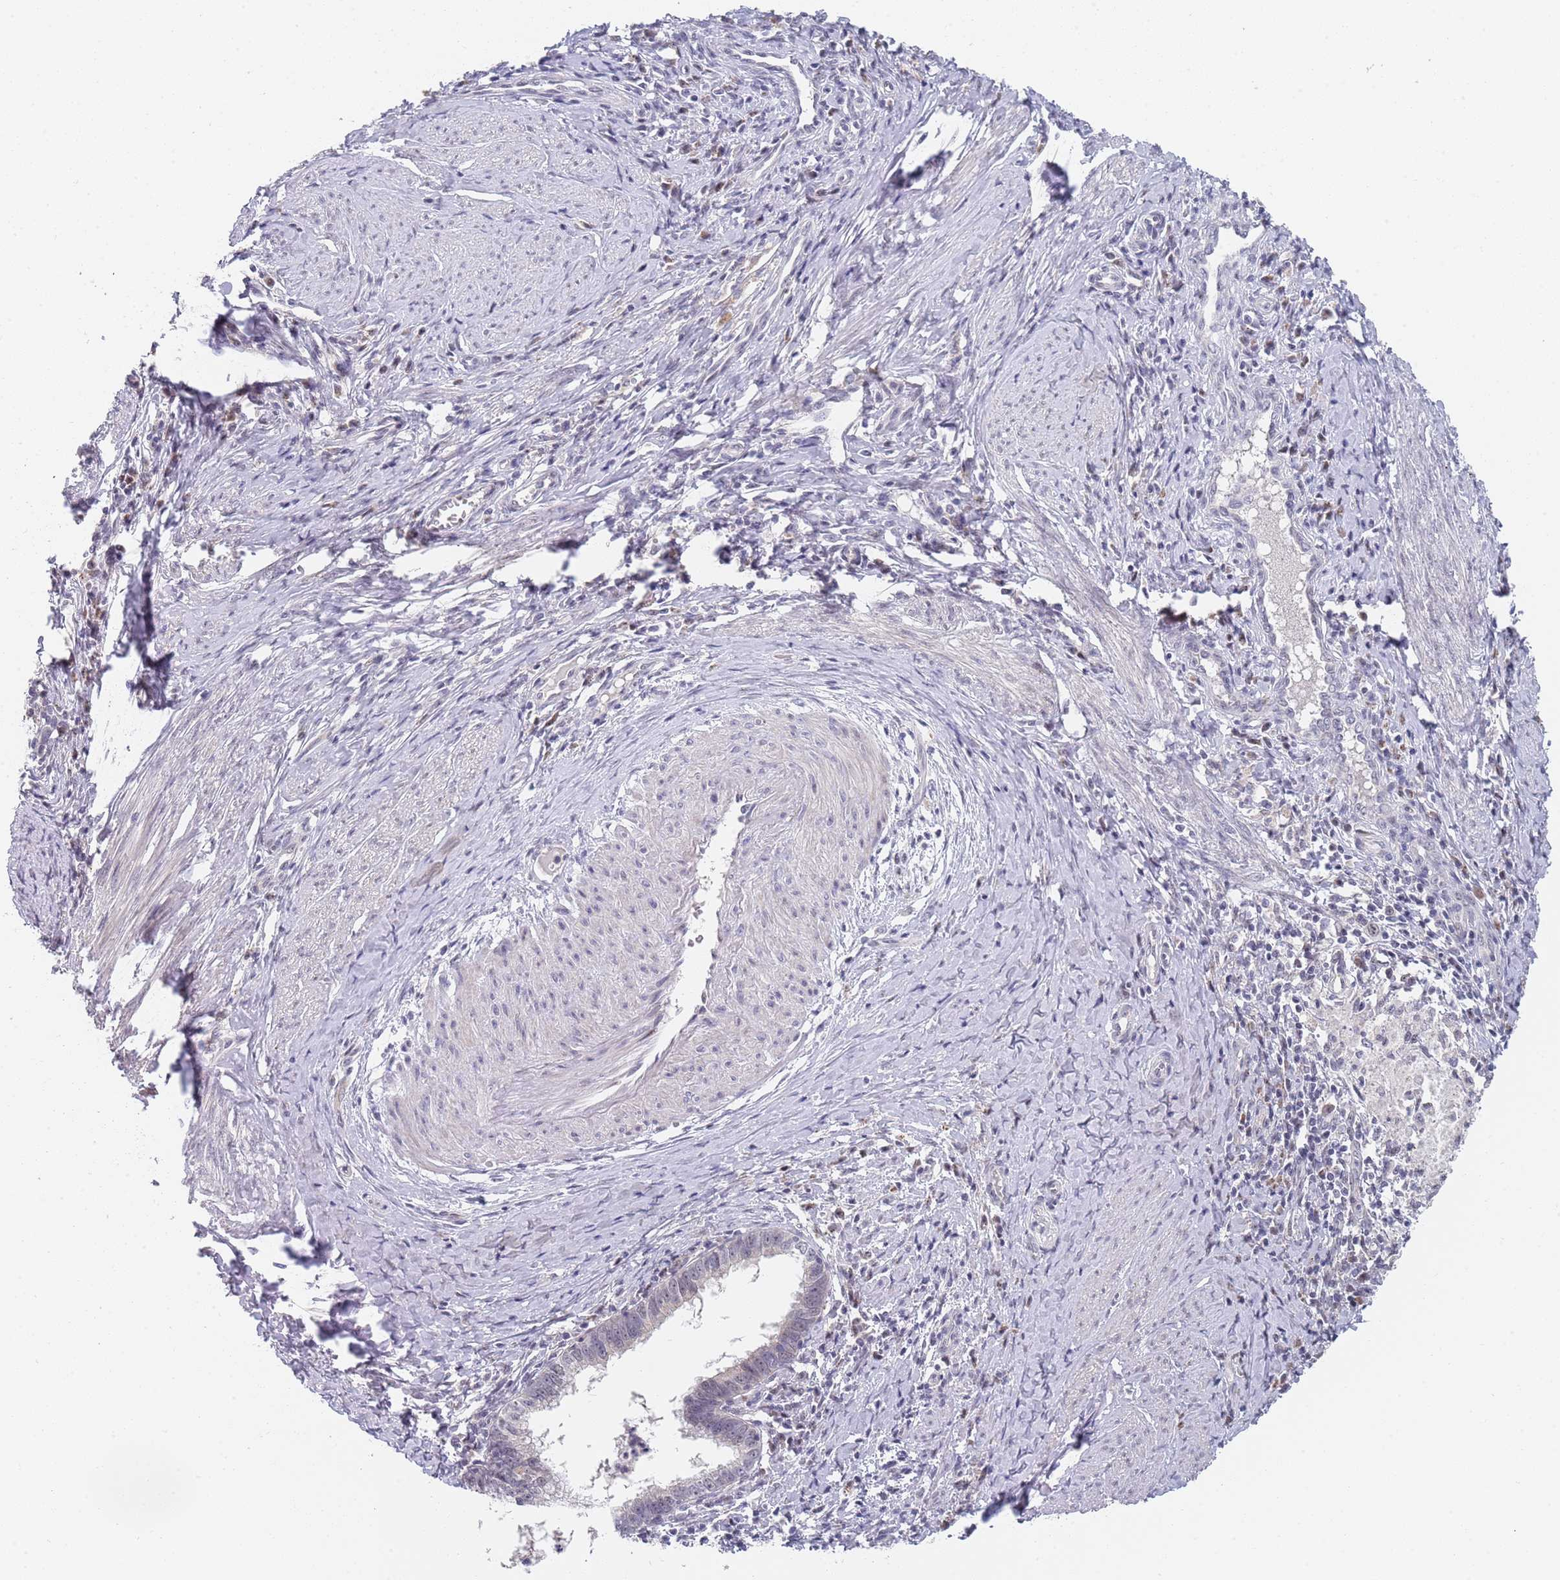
{"staining": {"intensity": "negative", "quantity": "none", "location": "none"}, "tissue": "cervical cancer", "cell_type": "Tumor cells", "image_type": "cancer", "snomed": [{"axis": "morphology", "description": "Adenocarcinoma, NOS"}, {"axis": "topography", "description": "Cervix"}], "caption": "The IHC image has no significant positivity in tumor cells of cervical cancer (adenocarcinoma) tissue.", "gene": "PLCL2", "patient": {"sex": "female", "age": 36}}